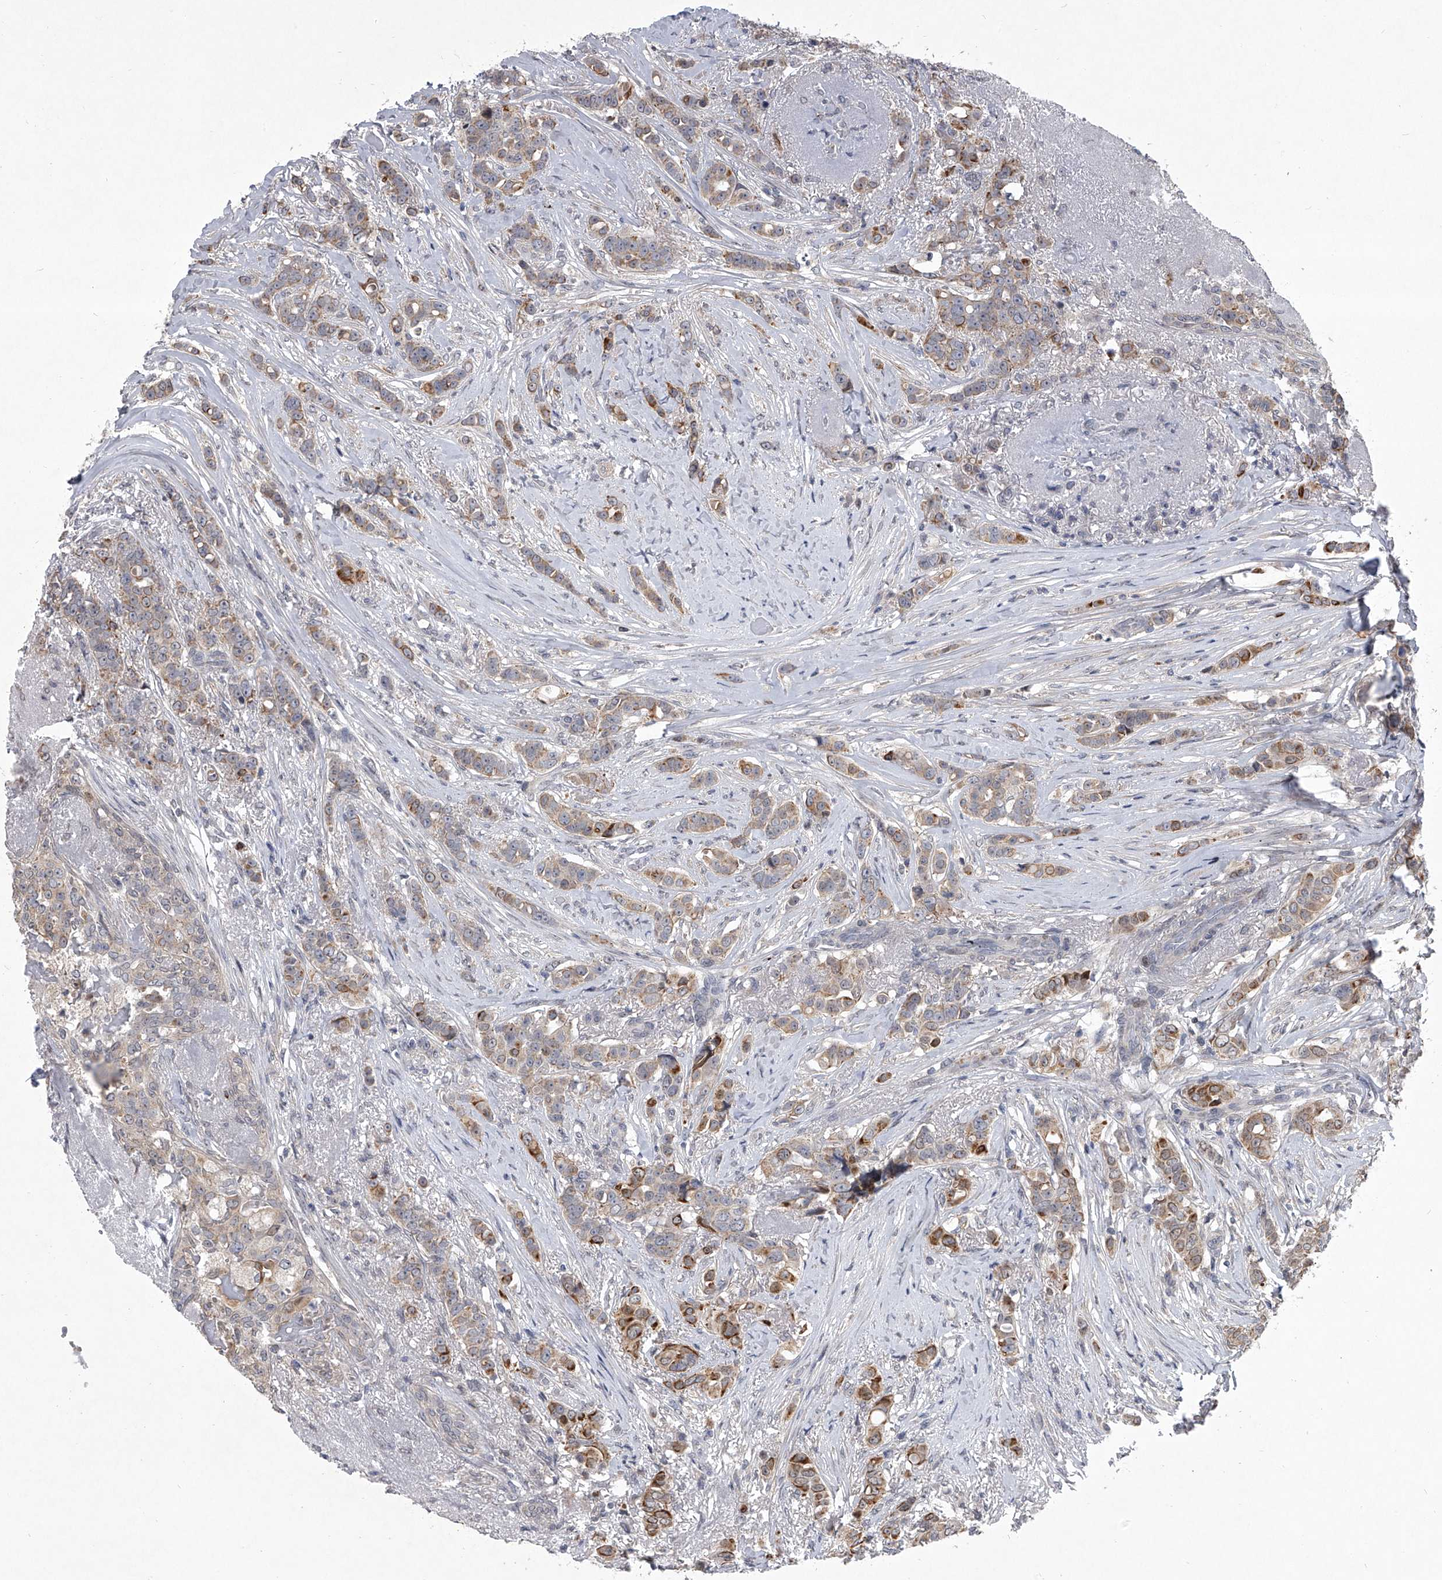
{"staining": {"intensity": "moderate", "quantity": "25%-75%", "location": "cytoplasmic/membranous"}, "tissue": "breast cancer", "cell_type": "Tumor cells", "image_type": "cancer", "snomed": [{"axis": "morphology", "description": "Lobular carcinoma"}, {"axis": "topography", "description": "Breast"}], "caption": "Protein staining demonstrates moderate cytoplasmic/membranous positivity in approximately 25%-75% of tumor cells in breast cancer. Using DAB (brown) and hematoxylin (blue) stains, captured at high magnification using brightfield microscopy.", "gene": "HEATR6", "patient": {"sex": "female", "age": 51}}